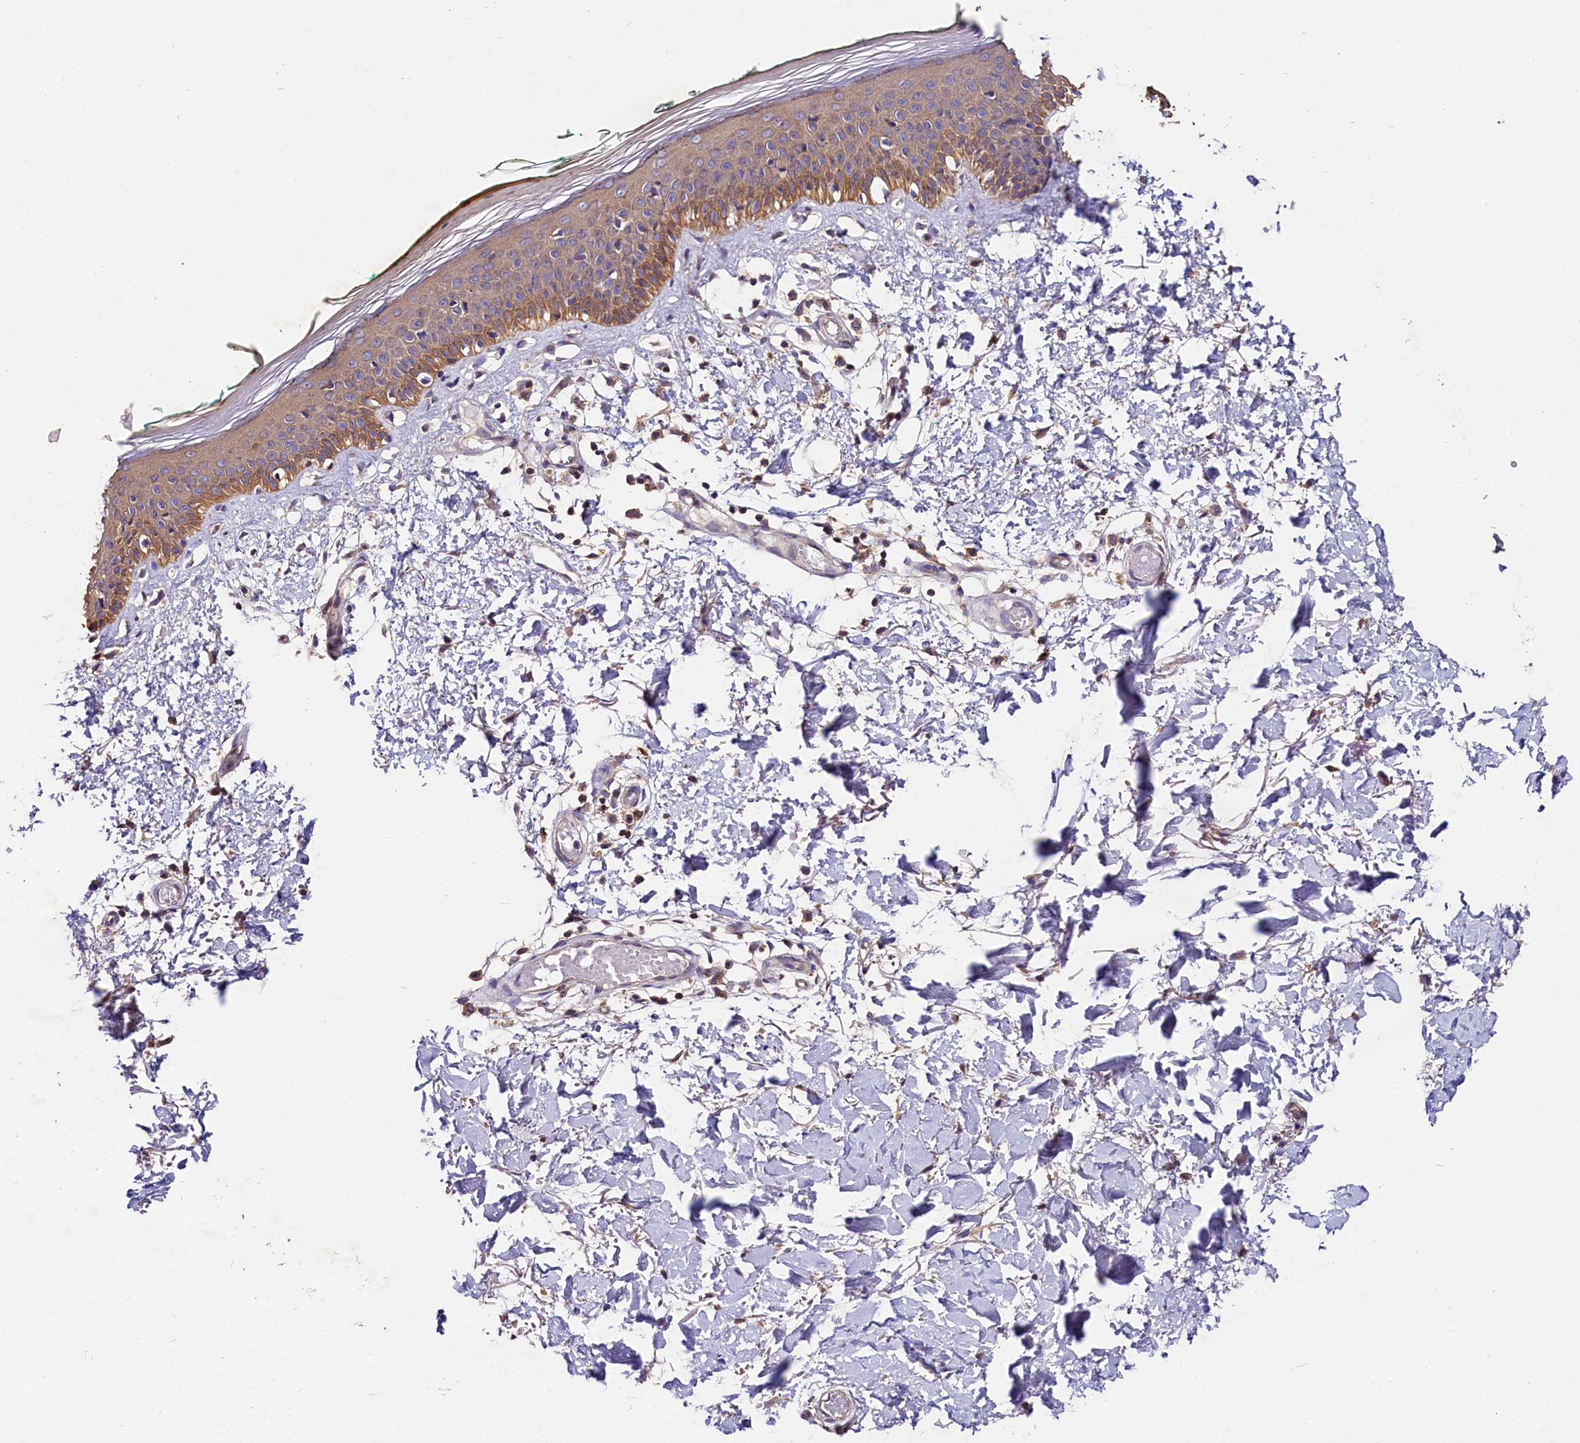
{"staining": {"intensity": "negative", "quantity": "none", "location": "none"}, "tissue": "skin", "cell_type": "Fibroblasts", "image_type": "normal", "snomed": [{"axis": "morphology", "description": "Normal tissue, NOS"}, {"axis": "topography", "description": "Skin"}], "caption": "Immunohistochemistry (IHC) micrograph of normal skin: human skin stained with DAB exhibits no significant protein expression in fibroblasts. (IHC, brightfield microscopy, high magnification).", "gene": "OAS3", "patient": {"sex": "male", "age": 62}}